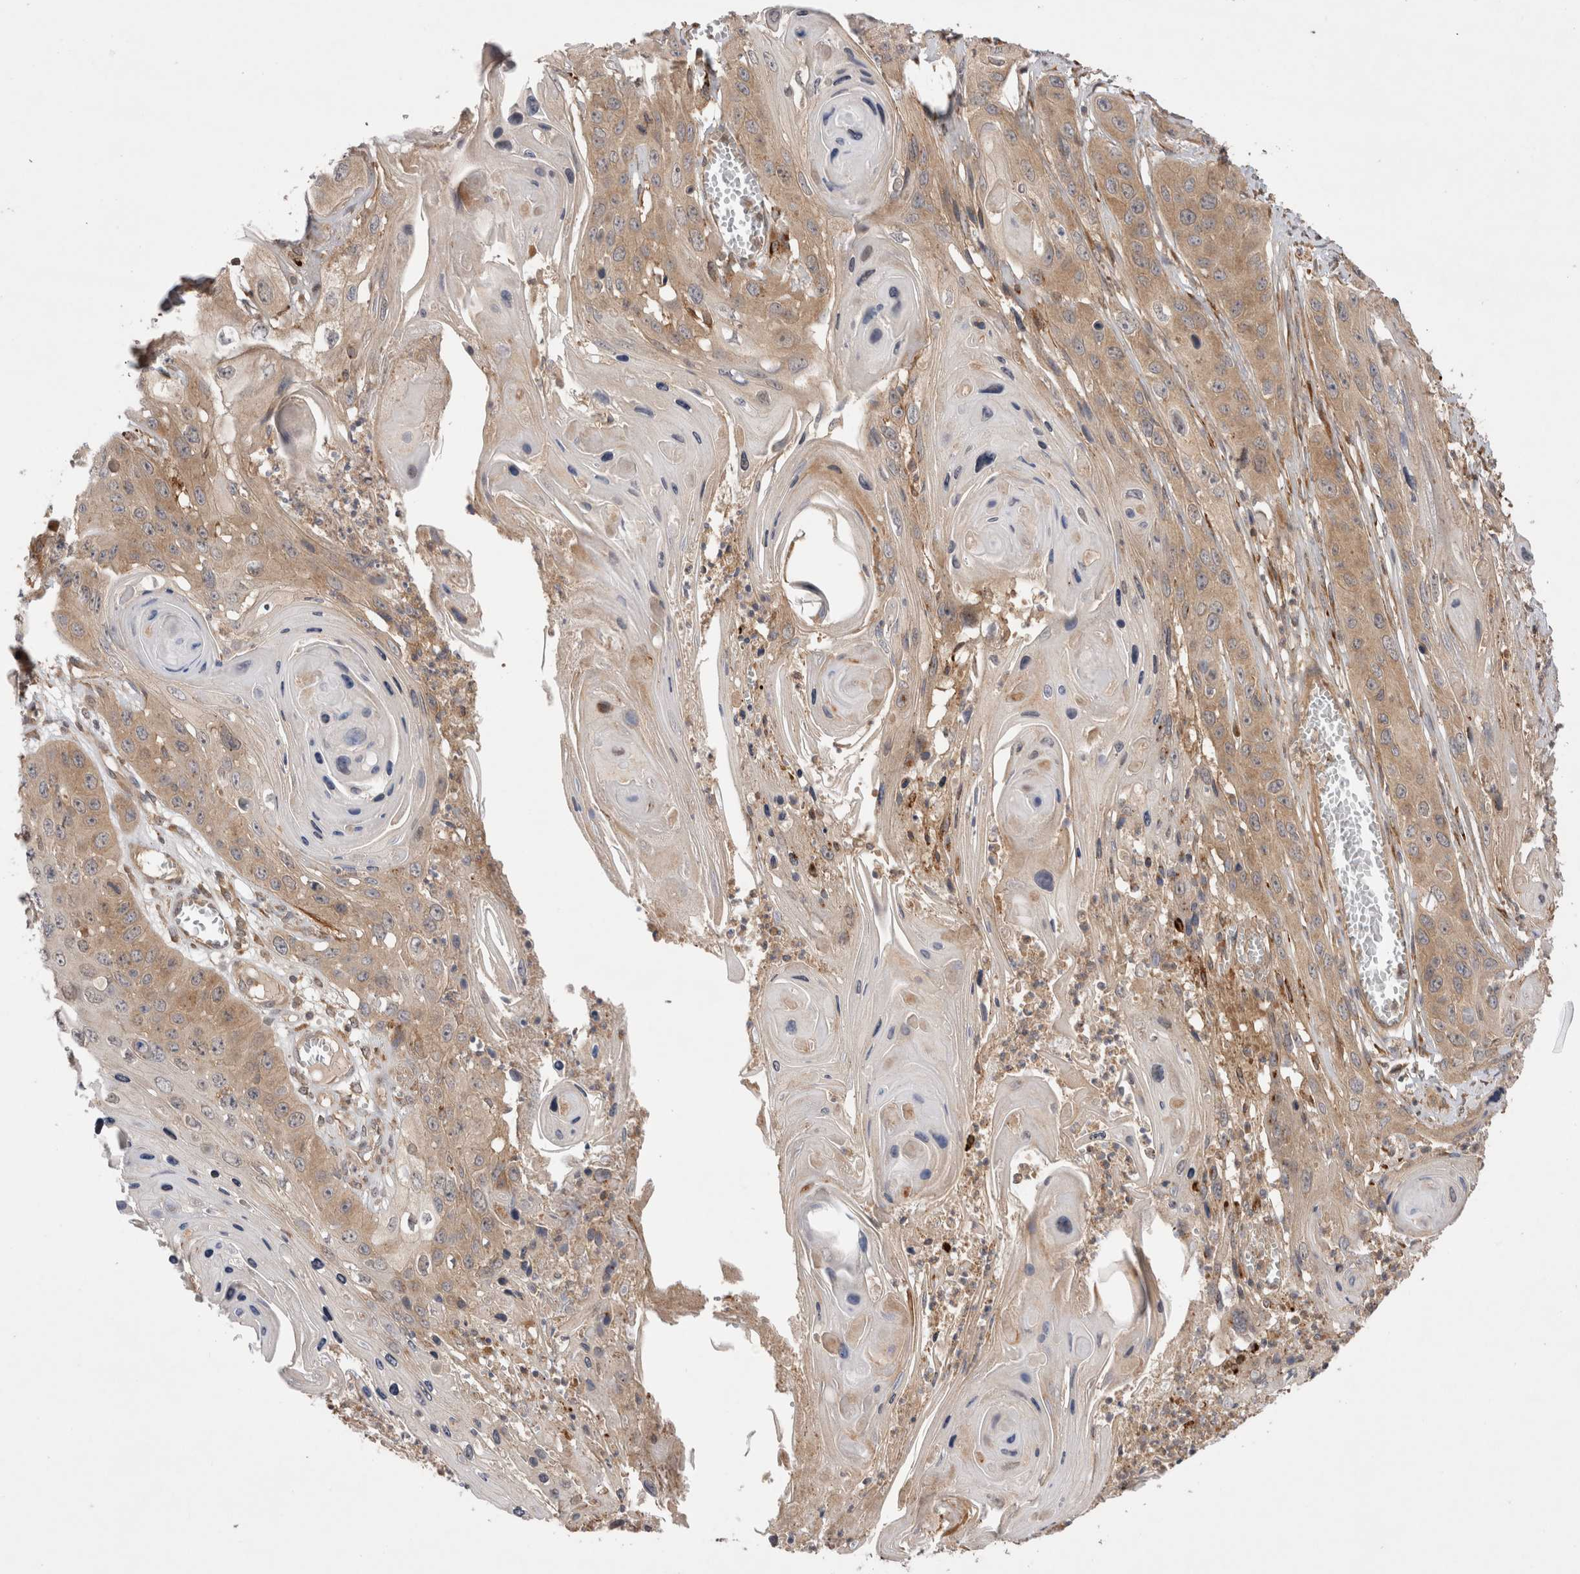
{"staining": {"intensity": "moderate", "quantity": ">75%", "location": "cytoplasmic/membranous"}, "tissue": "skin cancer", "cell_type": "Tumor cells", "image_type": "cancer", "snomed": [{"axis": "morphology", "description": "Squamous cell carcinoma, NOS"}, {"axis": "topography", "description": "Skin"}], "caption": "Skin squamous cell carcinoma stained with DAB immunohistochemistry demonstrates medium levels of moderate cytoplasmic/membranous expression in about >75% of tumor cells. The protein of interest is stained brown, and the nuclei are stained in blue (DAB IHC with brightfield microscopy, high magnification).", "gene": "VPS28", "patient": {"sex": "male", "age": 55}}